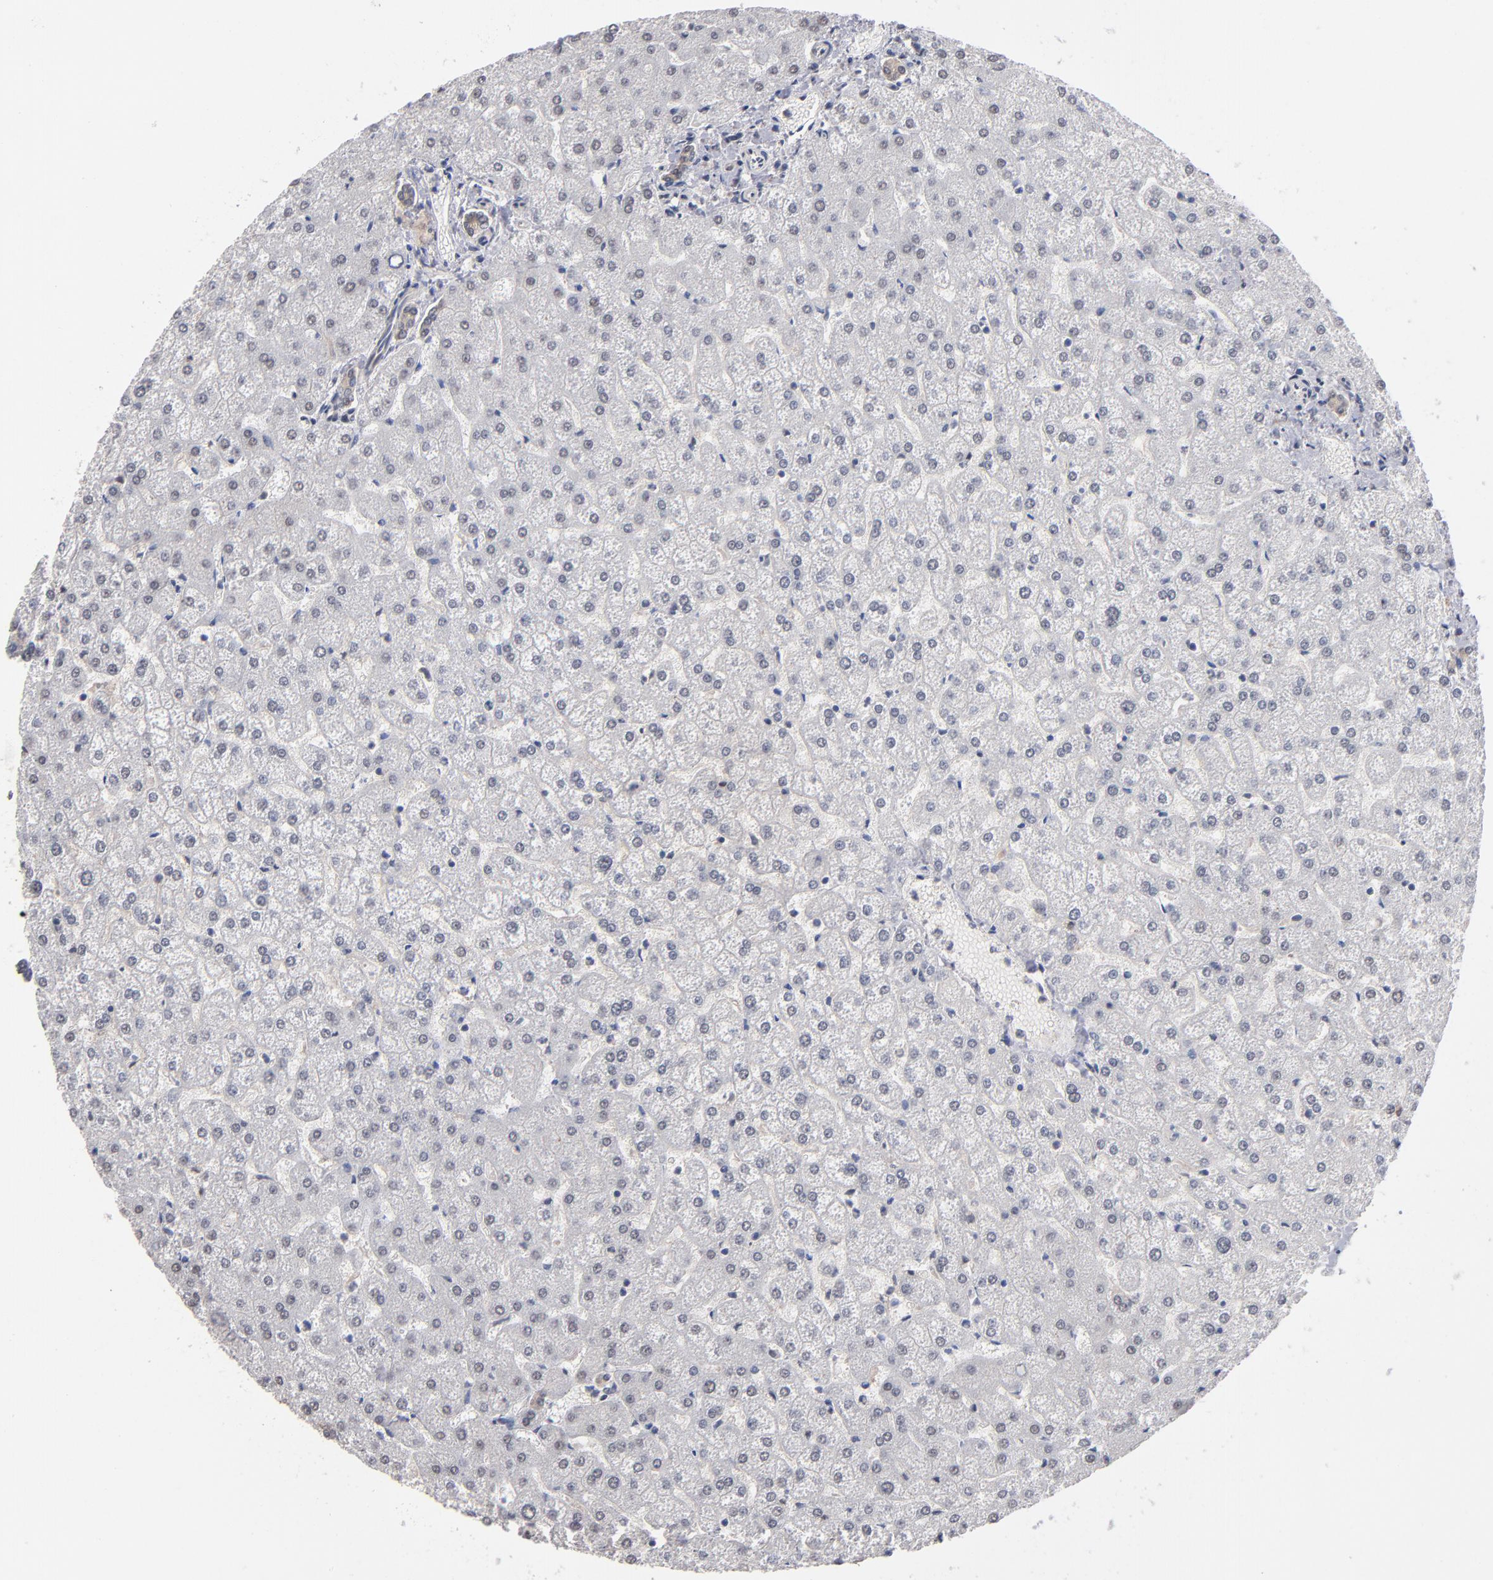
{"staining": {"intensity": "moderate", "quantity": ">75%", "location": "cytoplasmic/membranous"}, "tissue": "liver", "cell_type": "Cholangiocytes", "image_type": "normal", "snomed": [{"axis": "morphology", "description": "Normal tissue, NOS"}, {"axis": "topography", "description": "Liver"}], "caption": "Liver stained for a protein exhibits moderate cytoplasmic/membranous positivity in cholangiocytes. The protein is stained brown, and the nuclei are stained in blue (DAB IHC with brightfield microscopy, high magnification).", "gene": "HUWE1", "patient": {"sex": "female", "age": 32}}